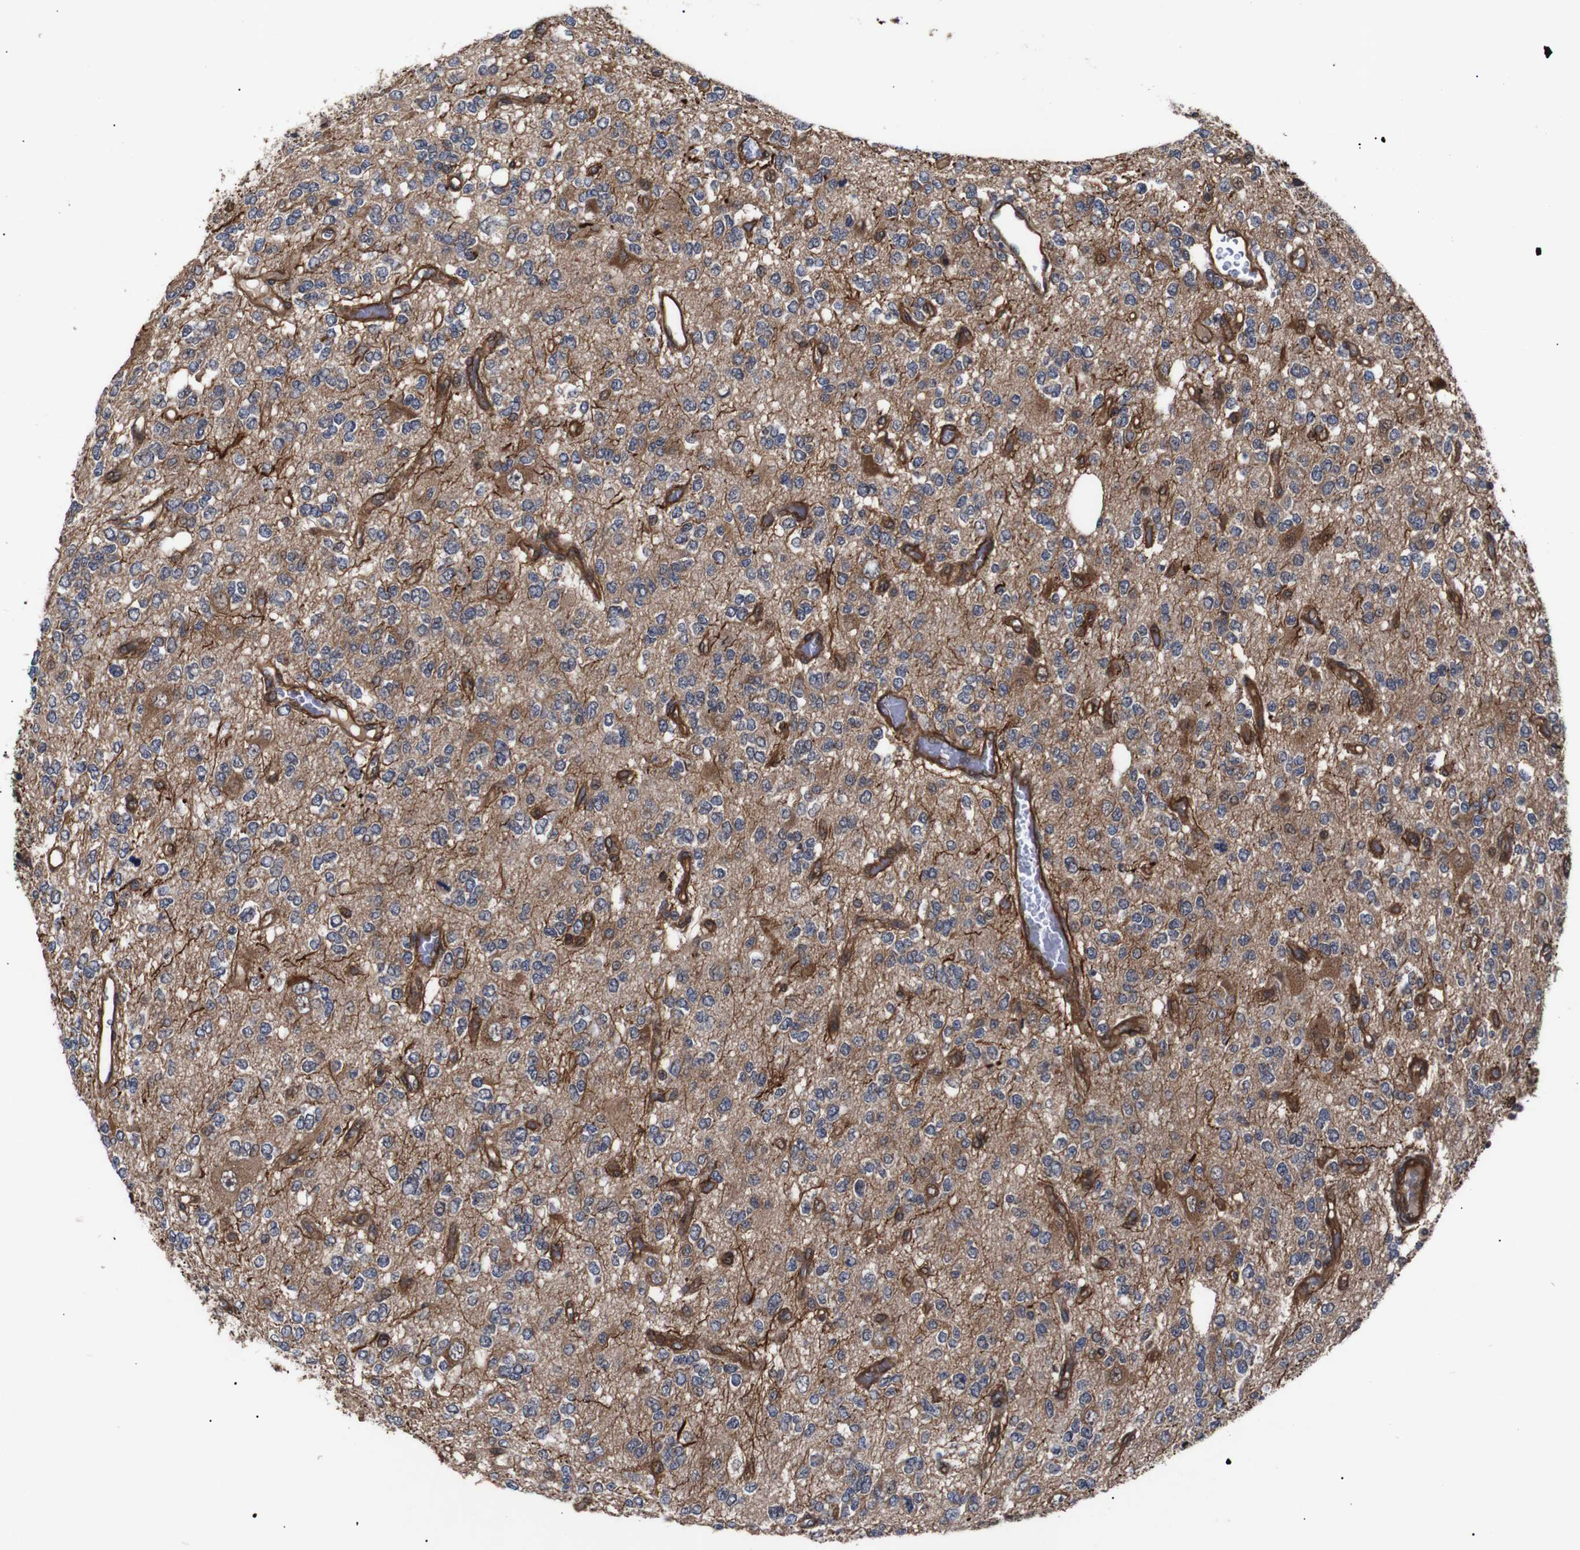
{"staining": {"intensity": "moderate", "quantity": ">75%", "location": "cytoplasmic/membranous"}, "tissue": "glioma", "cell_type": "Tumor cells", "image_type": "cancer", "snomed": [{"axis": "morphology", "description": "Glioma, malignant, Low grade"}, {"axis": "topography", "description": "Brain"}], "caption": "A high-resolution image shows immunohistochemistry staining of glioma, which exhibits moderate cytoplasmic/membranous positivity in about >75% of tumor cells.", "gene": "PAWR", "patient": {"sex": "male", "age": 38}}